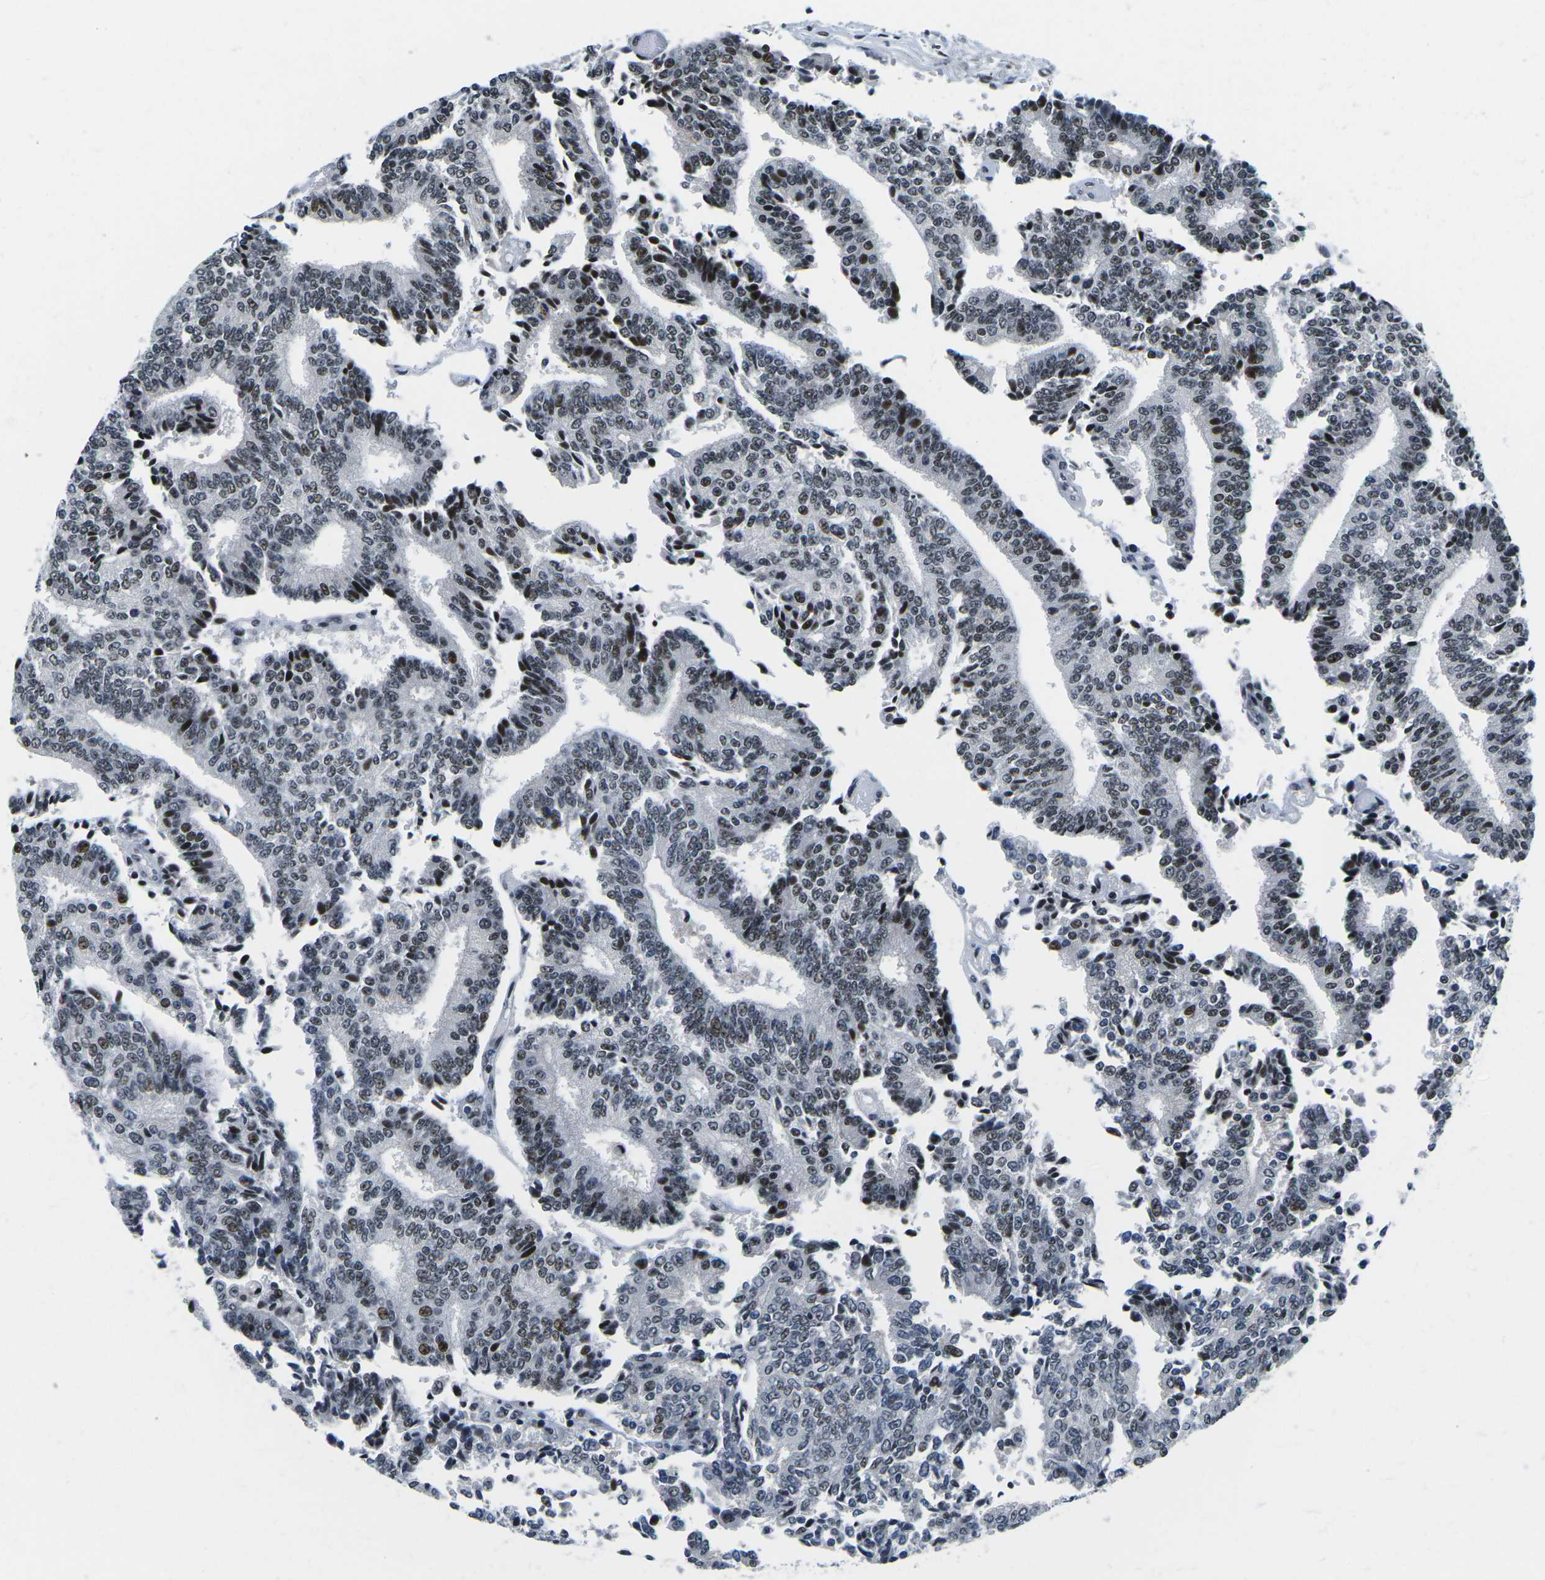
{"staining": {"intensity": "moderate", "quantity": "25%-75%", "location": "nuclear"}, "tissue": "prostate cancer", "cell_type": "Tumor cells", "image_type": "cancer", "snomed": [{"axis": "morphology", "description": "Normal tissue, NOS"}, {"axis": "morphology", "description": "Adenocarcinoma, High grade"}, {"axis": "topography", "description": "Prostate"}, {"axis": "topography", "description": "Seminal veicle"}], "caption": "Immunohistochemical staining of prostate cancer (high-grade adenocarcinoma) demonstrates medium levels of moderate nuclear protein positivity in approximately 25%-75% of tumor cells.", "gene": "PRPF8", "patient": {"sex": "male", "age": 55}}